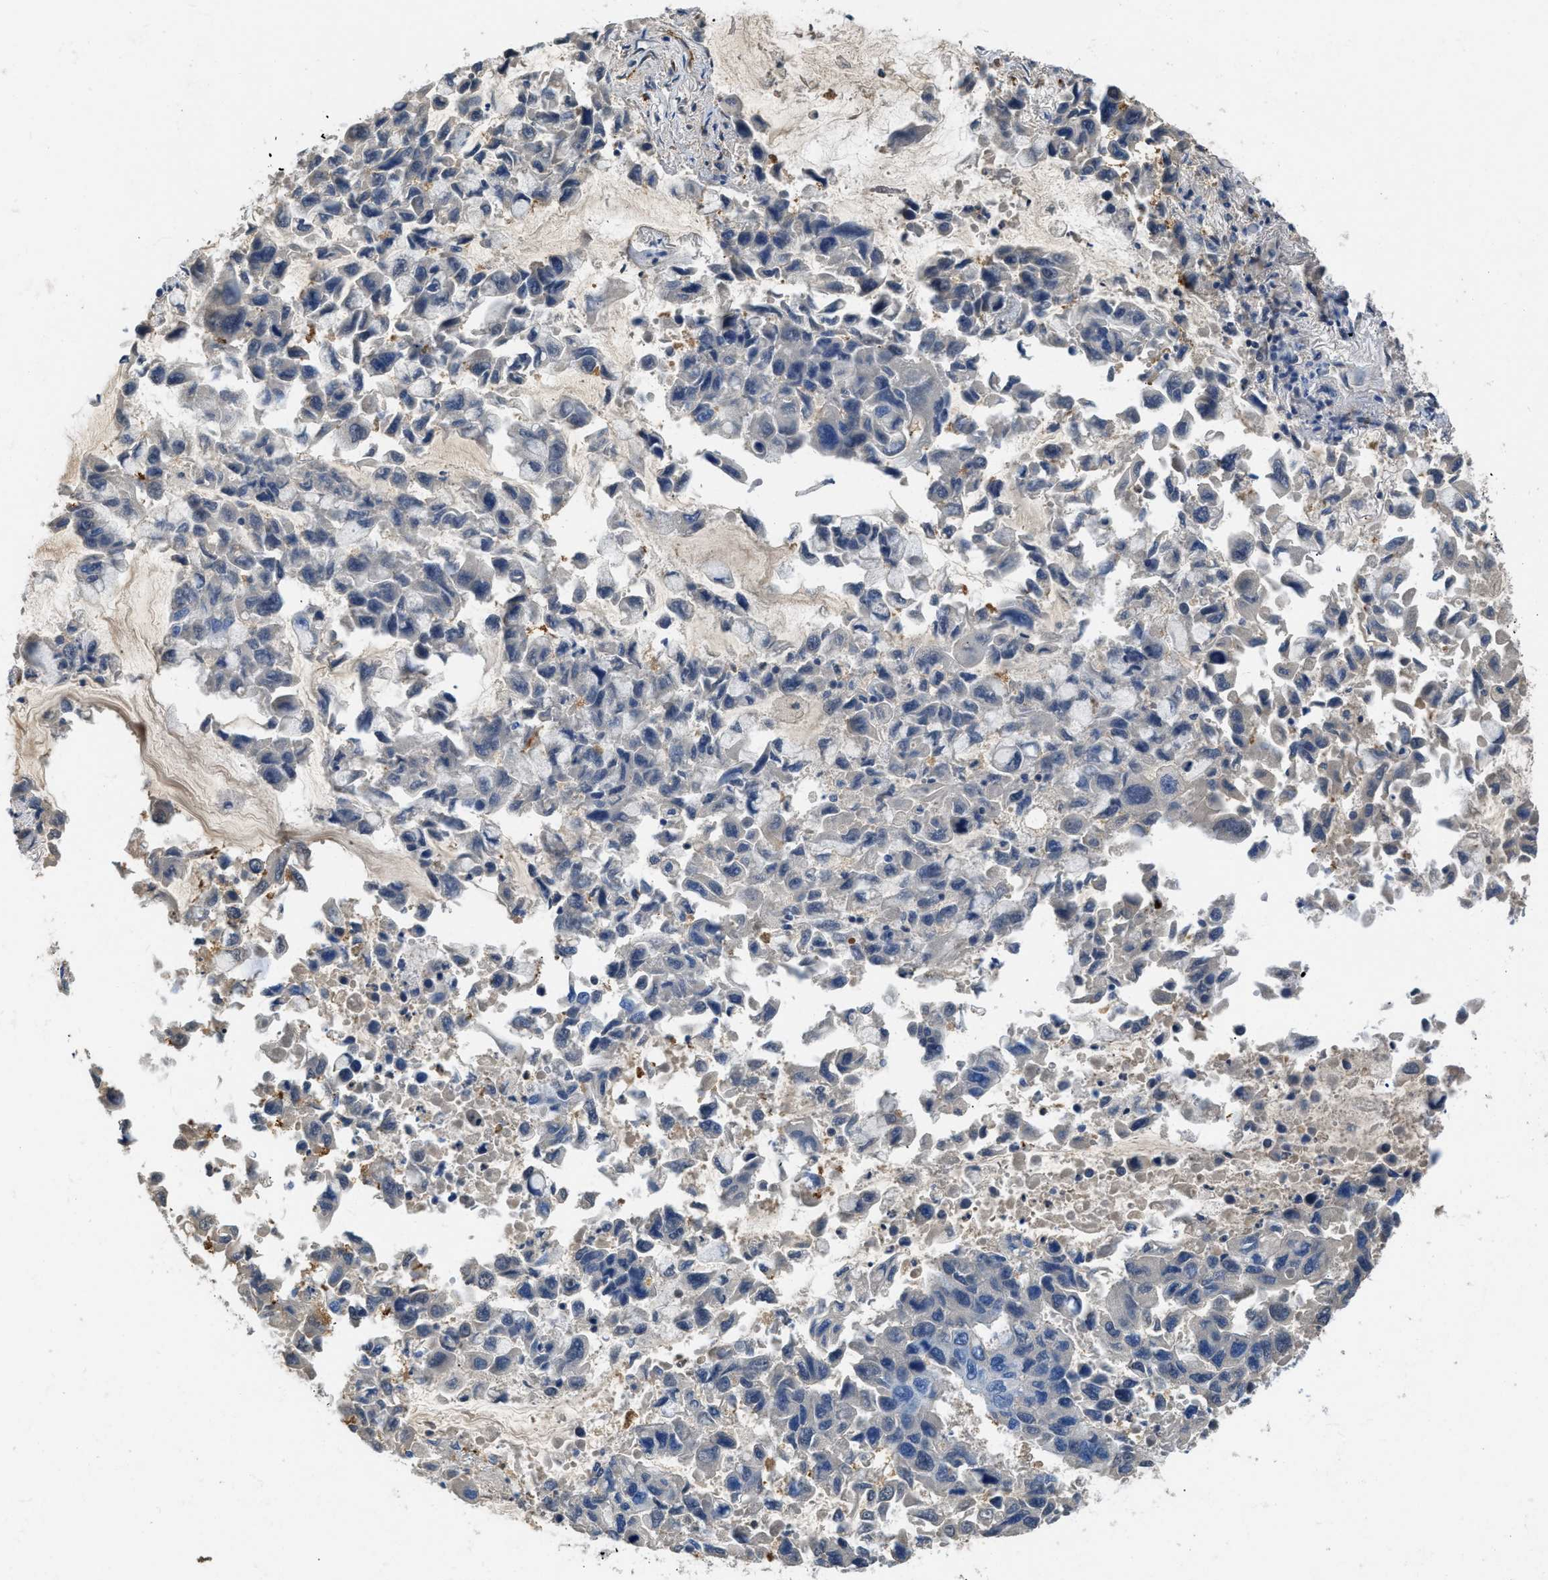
{"staining": {"intensity": "negative", "quantity": "none", "location": "none"}, "tissue": "lung cancer", "cell_type": "Tumor cells", "image_type": "cancer", "snomed": [{"axis": "morphology", "description": "Adenocarcinoma, NOS"}, {"axis": "topography", "description": "Lung"}], "caption": "High power microscopy image of an immunohistochemistry (IHC) image of lung cancer (adenocarcinoma), revealing no significant expression in tumor cells.", "gene": "SPEG", "patient": {"sex": "male", "age": 64}}